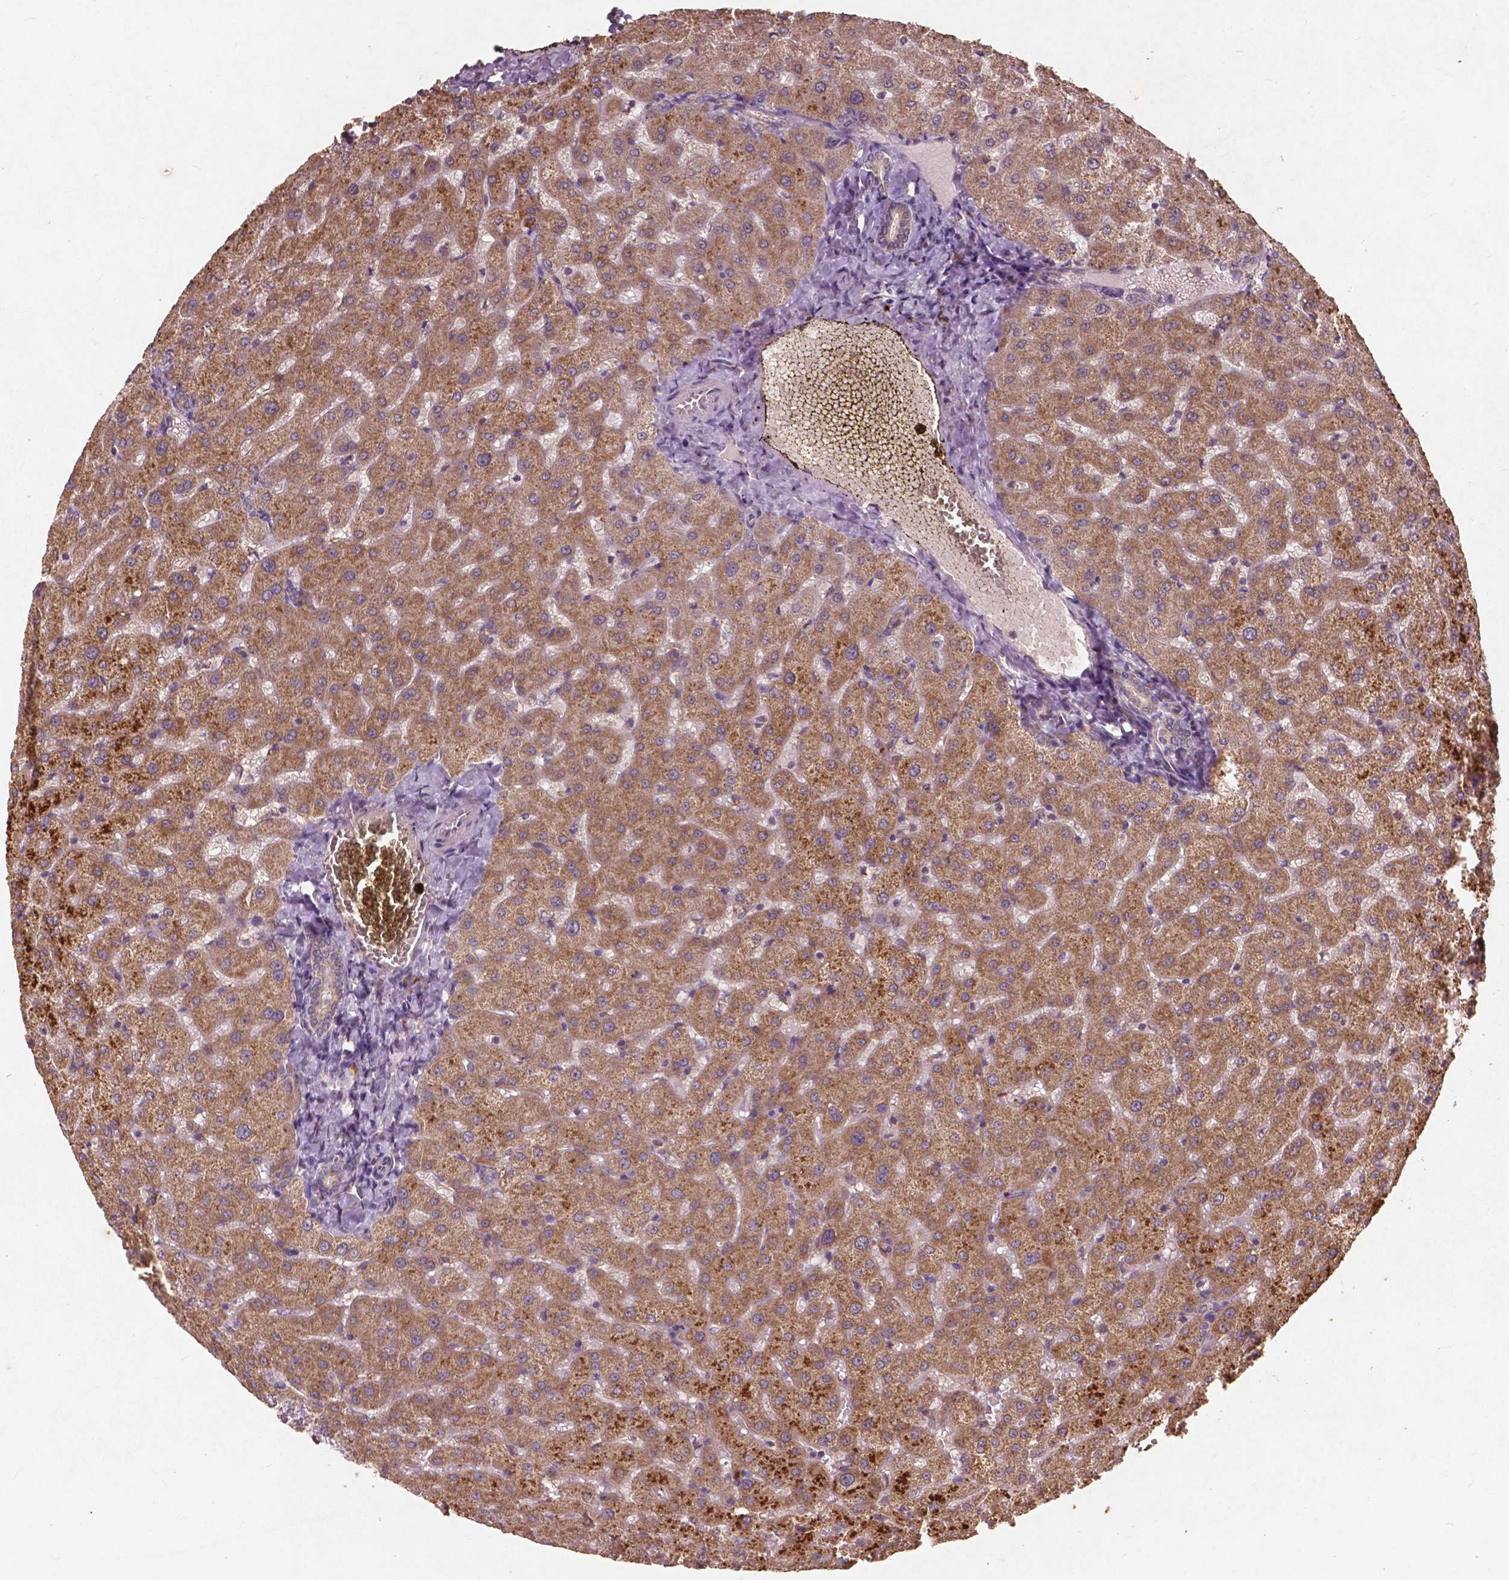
{"staining": {"intensity": "weak", "quantity": ">75%", "location": "cytoplasmic/membranous"}, "tissue": "liver", "cell_type": "Cholangiocytes", "image_type": "normal", "snomed": [{"axis": "morphology", "description": "Normal tissue, NOS"}, {"axis": "topography", "description": "Liver"}], "caption": "About >75% of cholangiocytes in normal liver exhibit weak cytoplasmic/membranous protein positivity as visualized by brown immunohistochemical staining.", "gene": "ST6GALNAC5", "patient": {"sex": "female", "age": 50}}